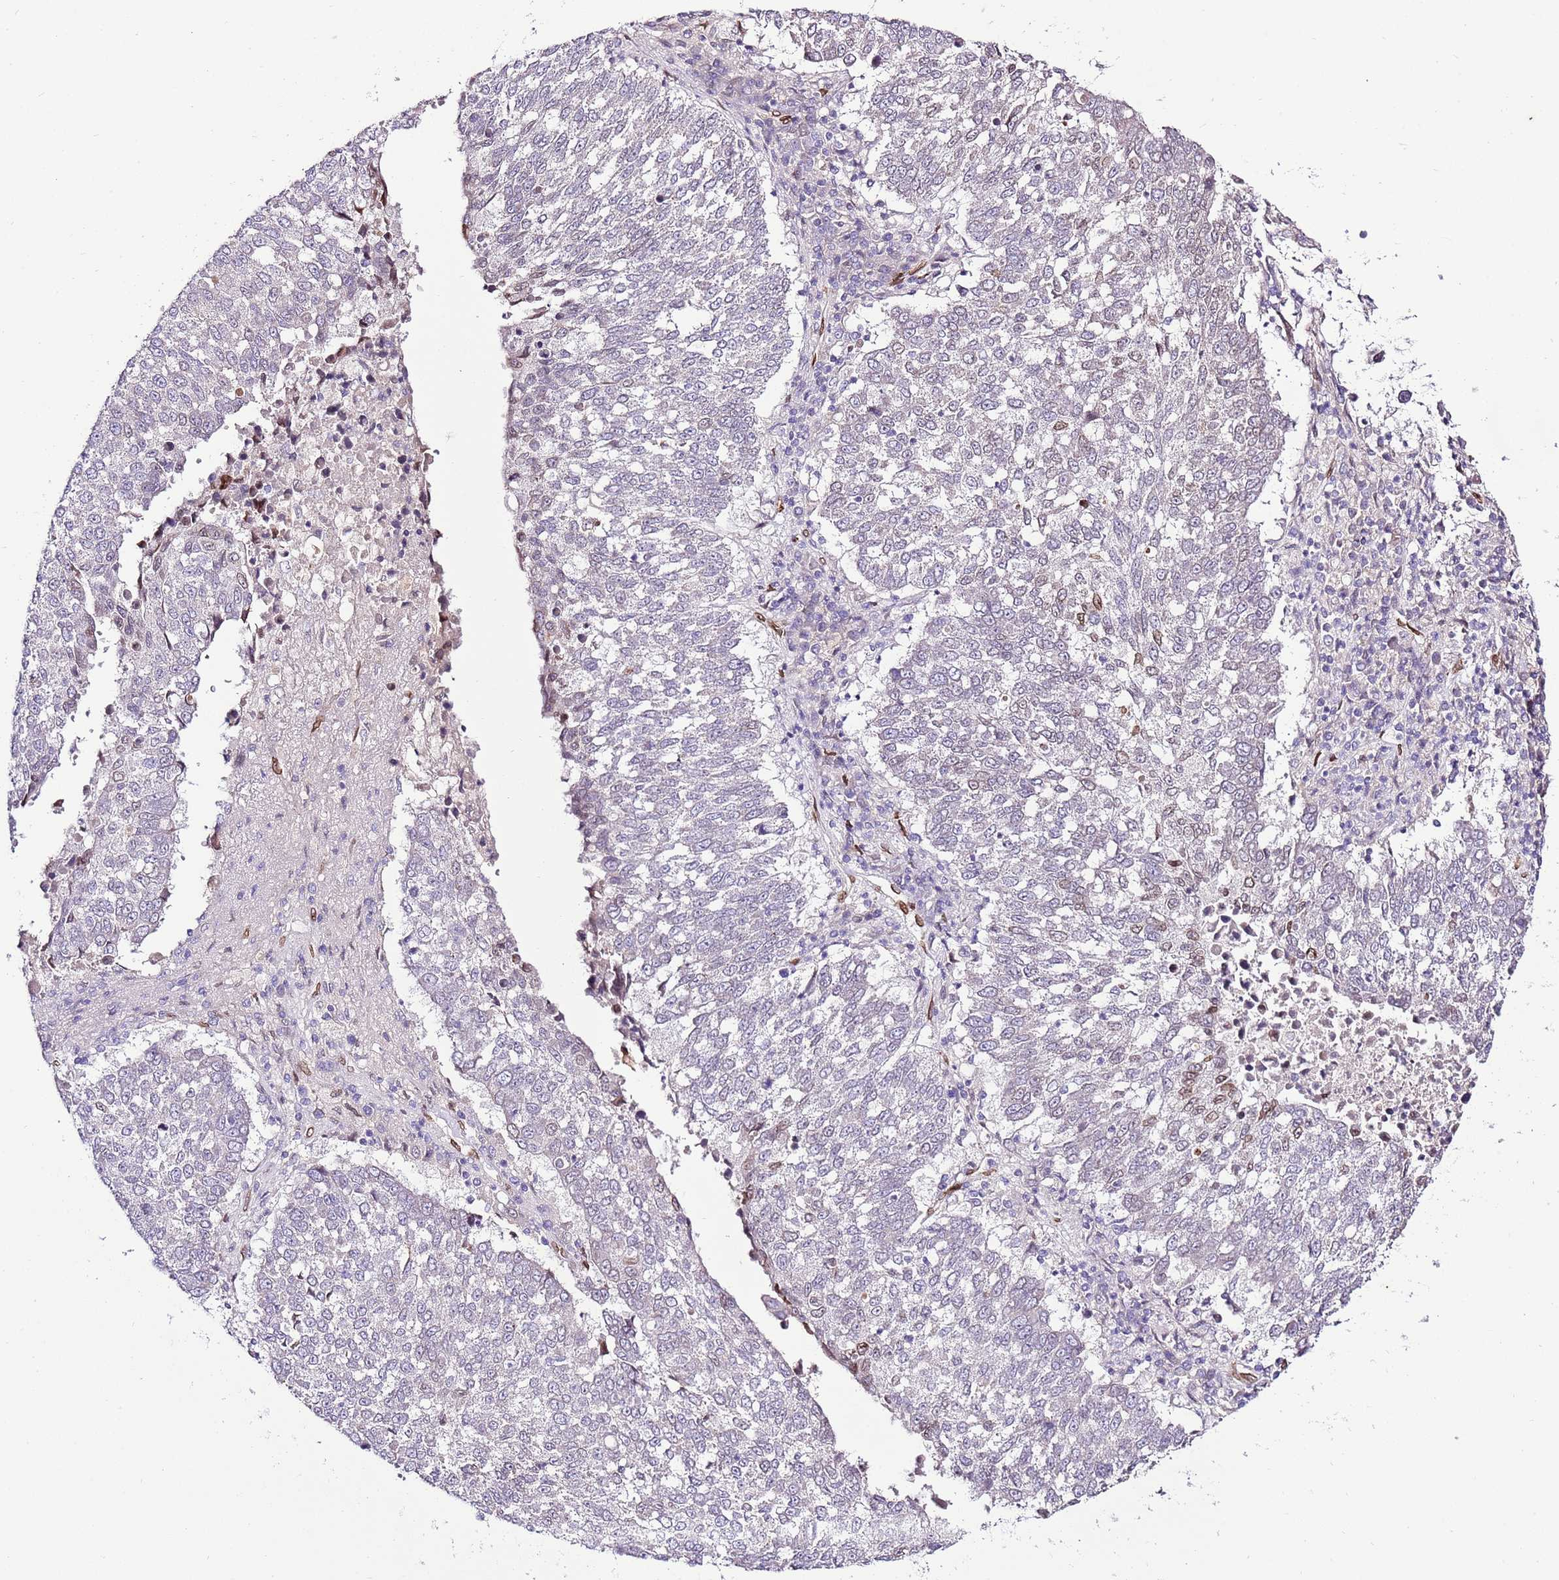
{"staining": {"intensity": "negative", "quantity": "none", "location": "none"}, "tissue": "lung cancer", "cell_type": "Tumor cells", "image_type": "cancer", "snomed": [{"axis": "morphology", "description": "Squamous cell carcinoma, NOS"}, {"axis": "topography", "description": "Lung"}], "caption": "The photomicrograph displays no staining of tumor cells in lung cancer (squamous cell carcinoma).", "gene": "TMEM47", "patient": {"sex": "male", "age": 73}}